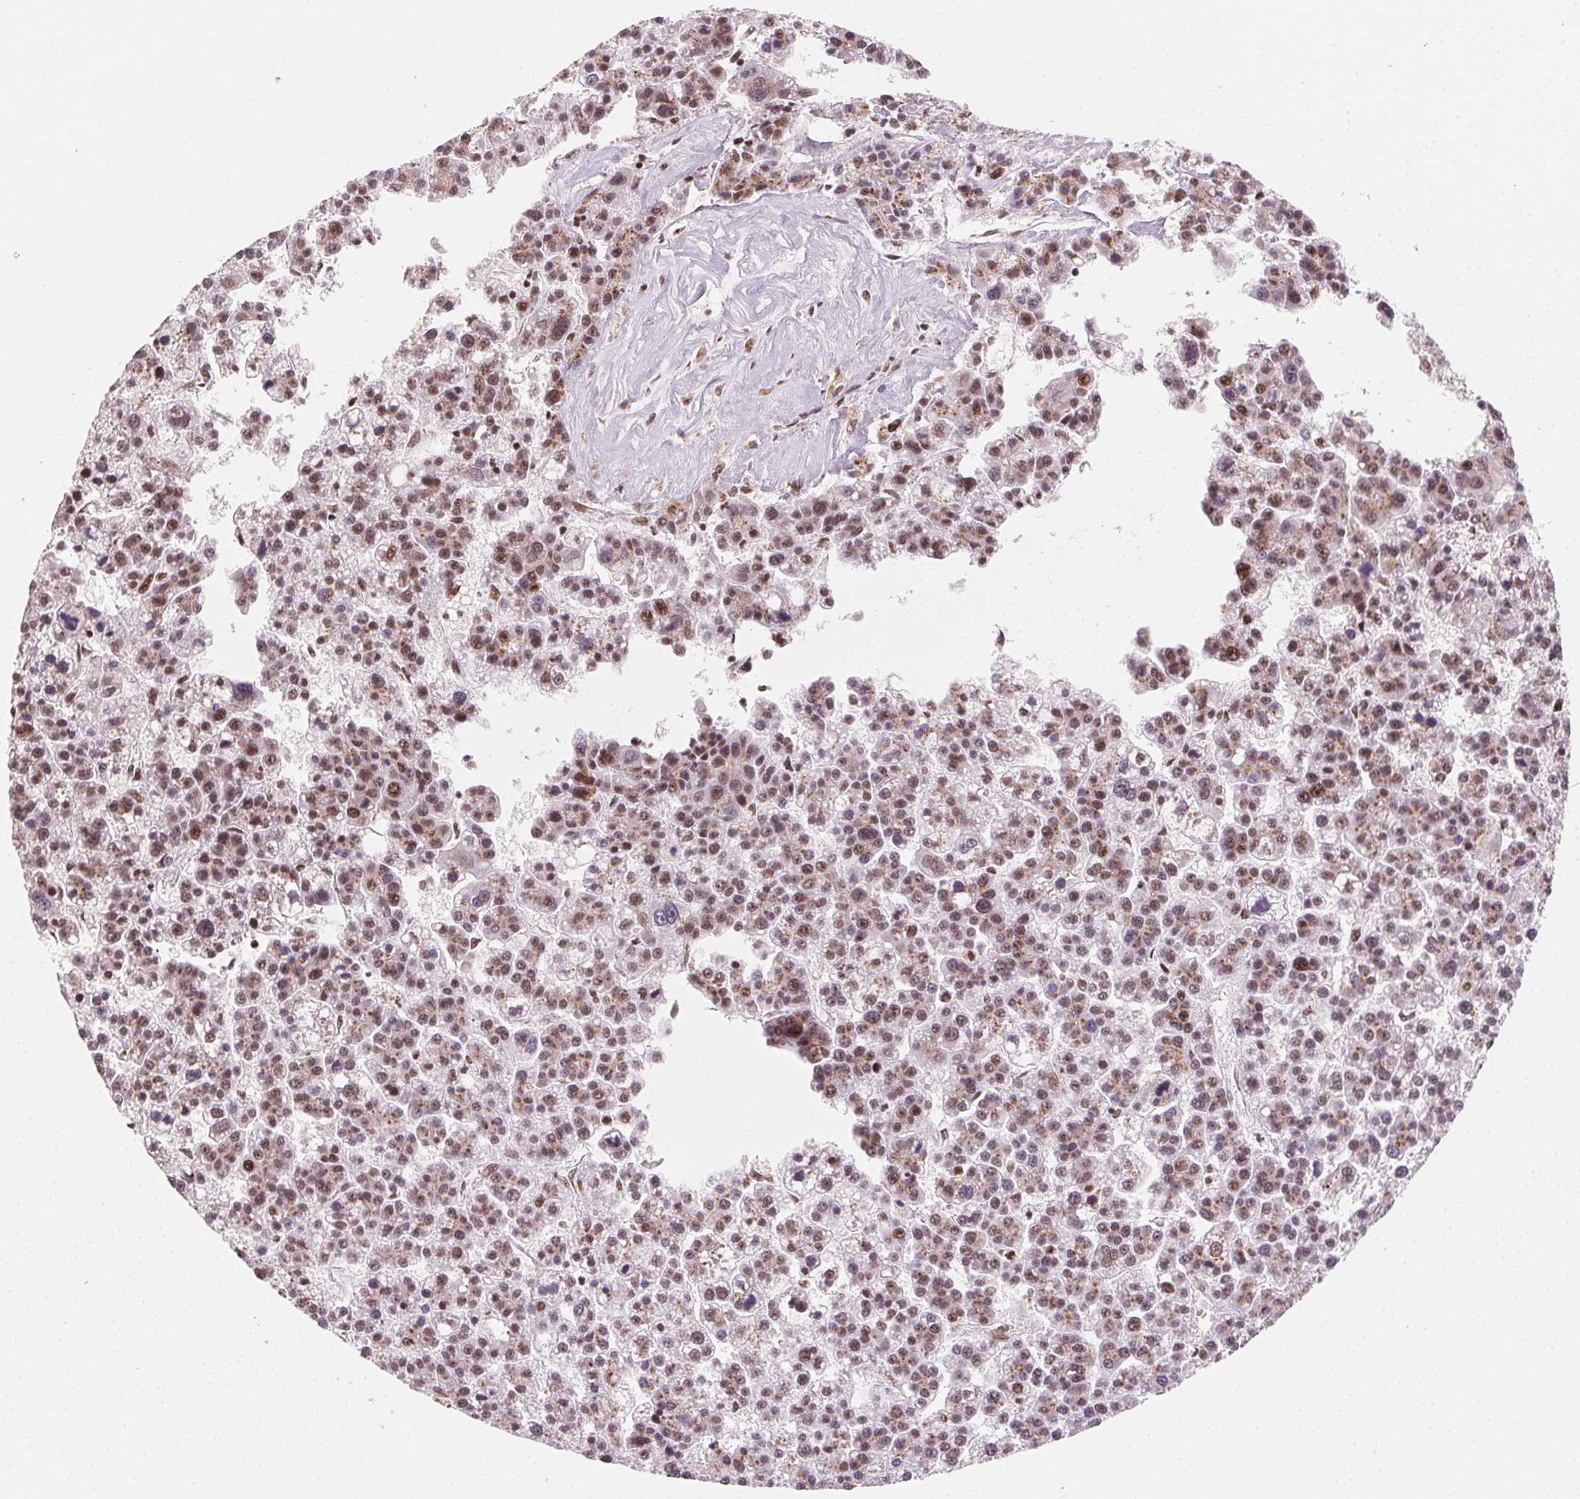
{"staining": {"intensity": "moderate", "quantity": "25%-75%", "location": "cytoplasmic/membranous,nuclear"}, "tissue": "liver cancer", "cell_type": "Tumor cells", "image_type": "cancer", "snomed": [{"axis": "morphology", "description": "Carcinoma, Hepatocellular, NOS"}, {"axis": "topography", "description": "Liver"}], "caption": "Tumor cells exhibit moderate cytoplasmic/membranous and nuclear staining in about 25%-75% of cells in liver hepatocellular carcinoma.", "gene": "TOPORS", "patient": {"sex": "female", "age": 58}}